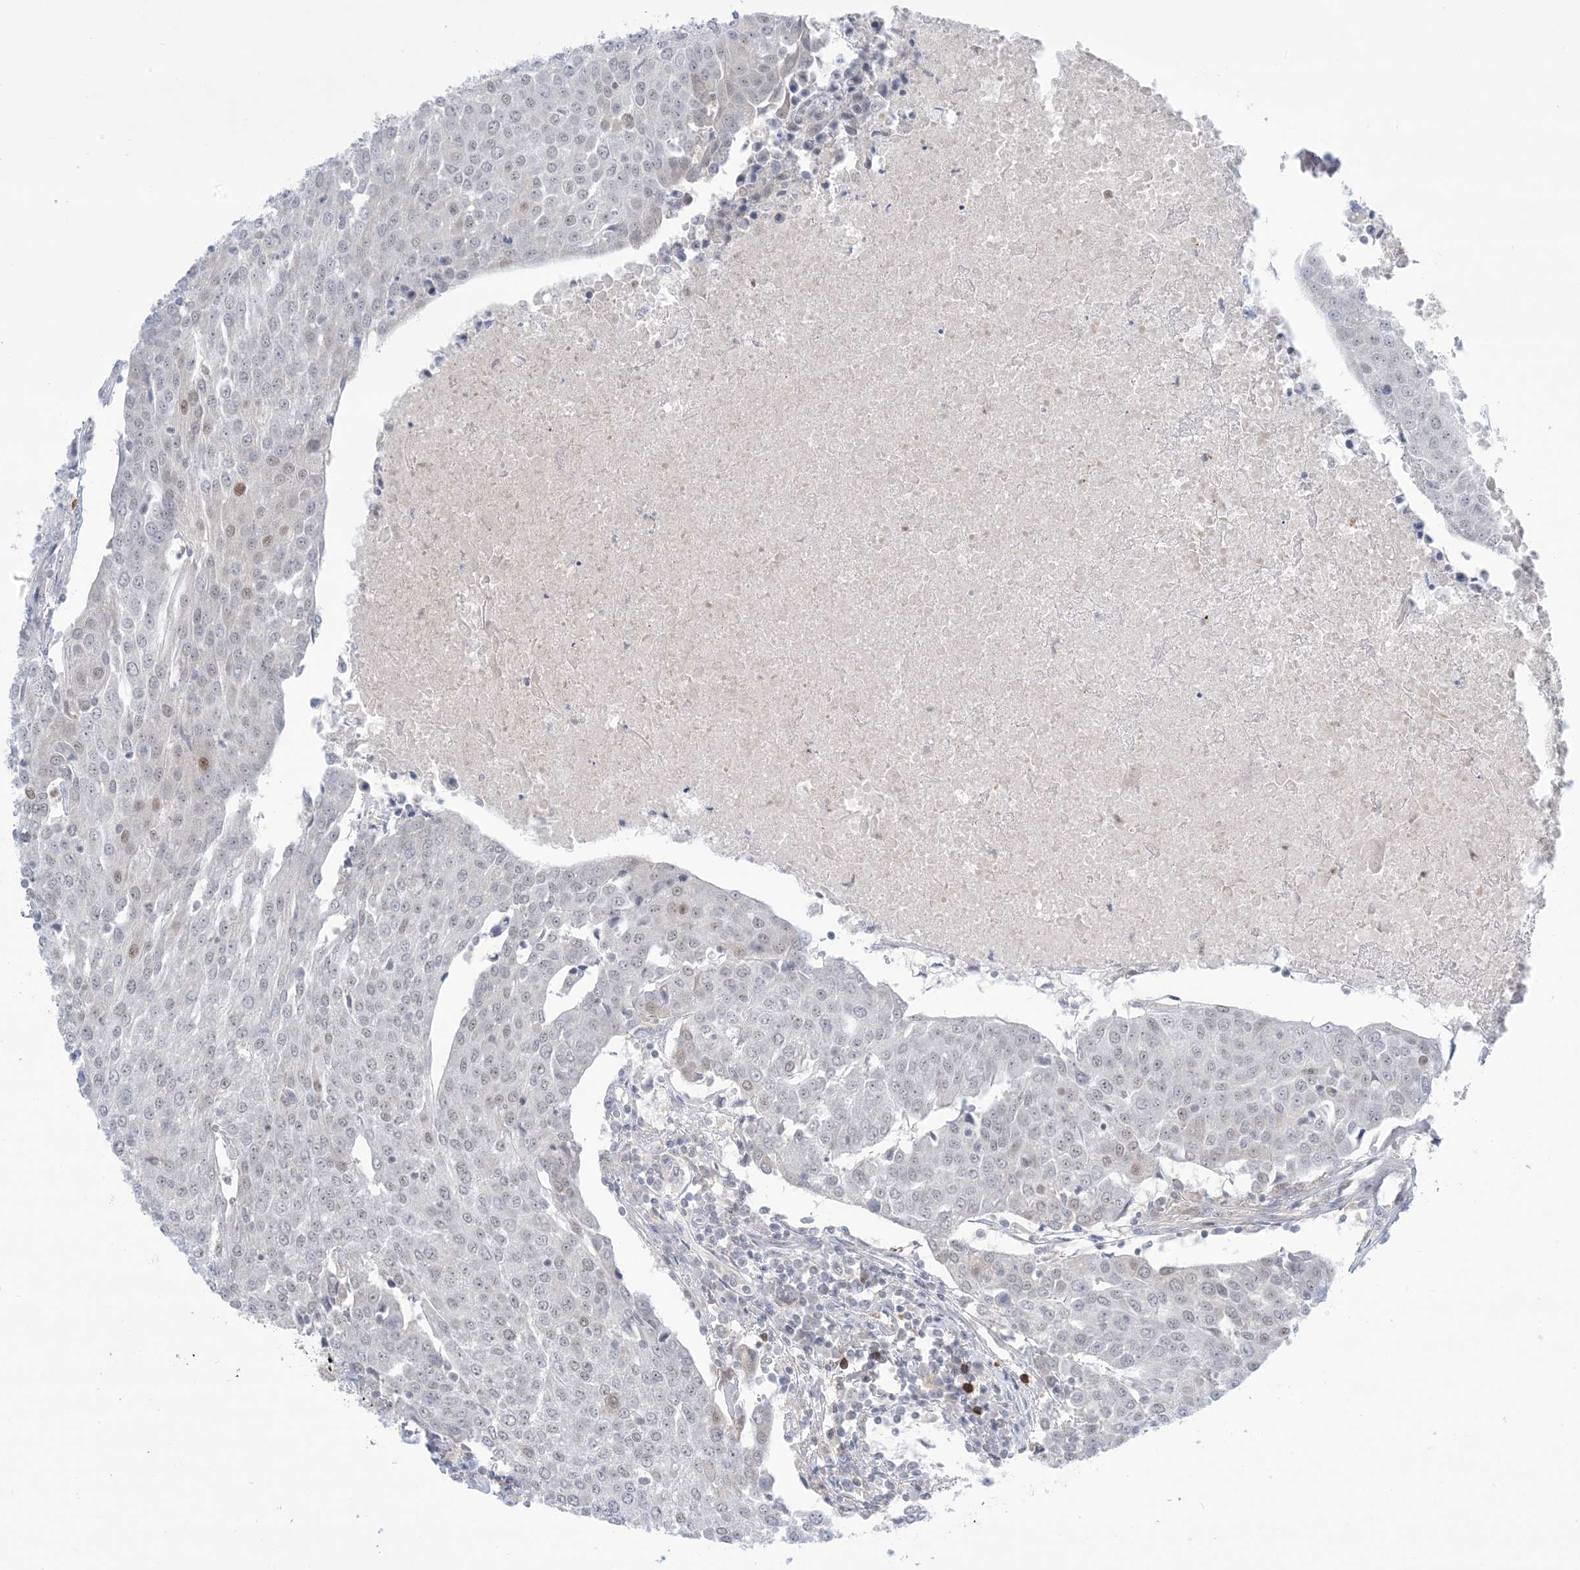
{"staining": {"intensity": "negative", "quantity": "none", "location": "none"}, "tissue": "urothelial cancer", "cell_type": "Tumor cells", "image_type": "cancer", "snomed": [{"axis": "morphology", "description": "Urothelial carcinoma, High grade"}, {"axis": "topography", "description": "Urinary bladder"}], "caption": "Protein analysis of urothelial carcinoma (high-grade) demonstrates no significant staining in tumor cells.", "gene": "TFPT", "patient": {"sex": "female", "age": 85}}